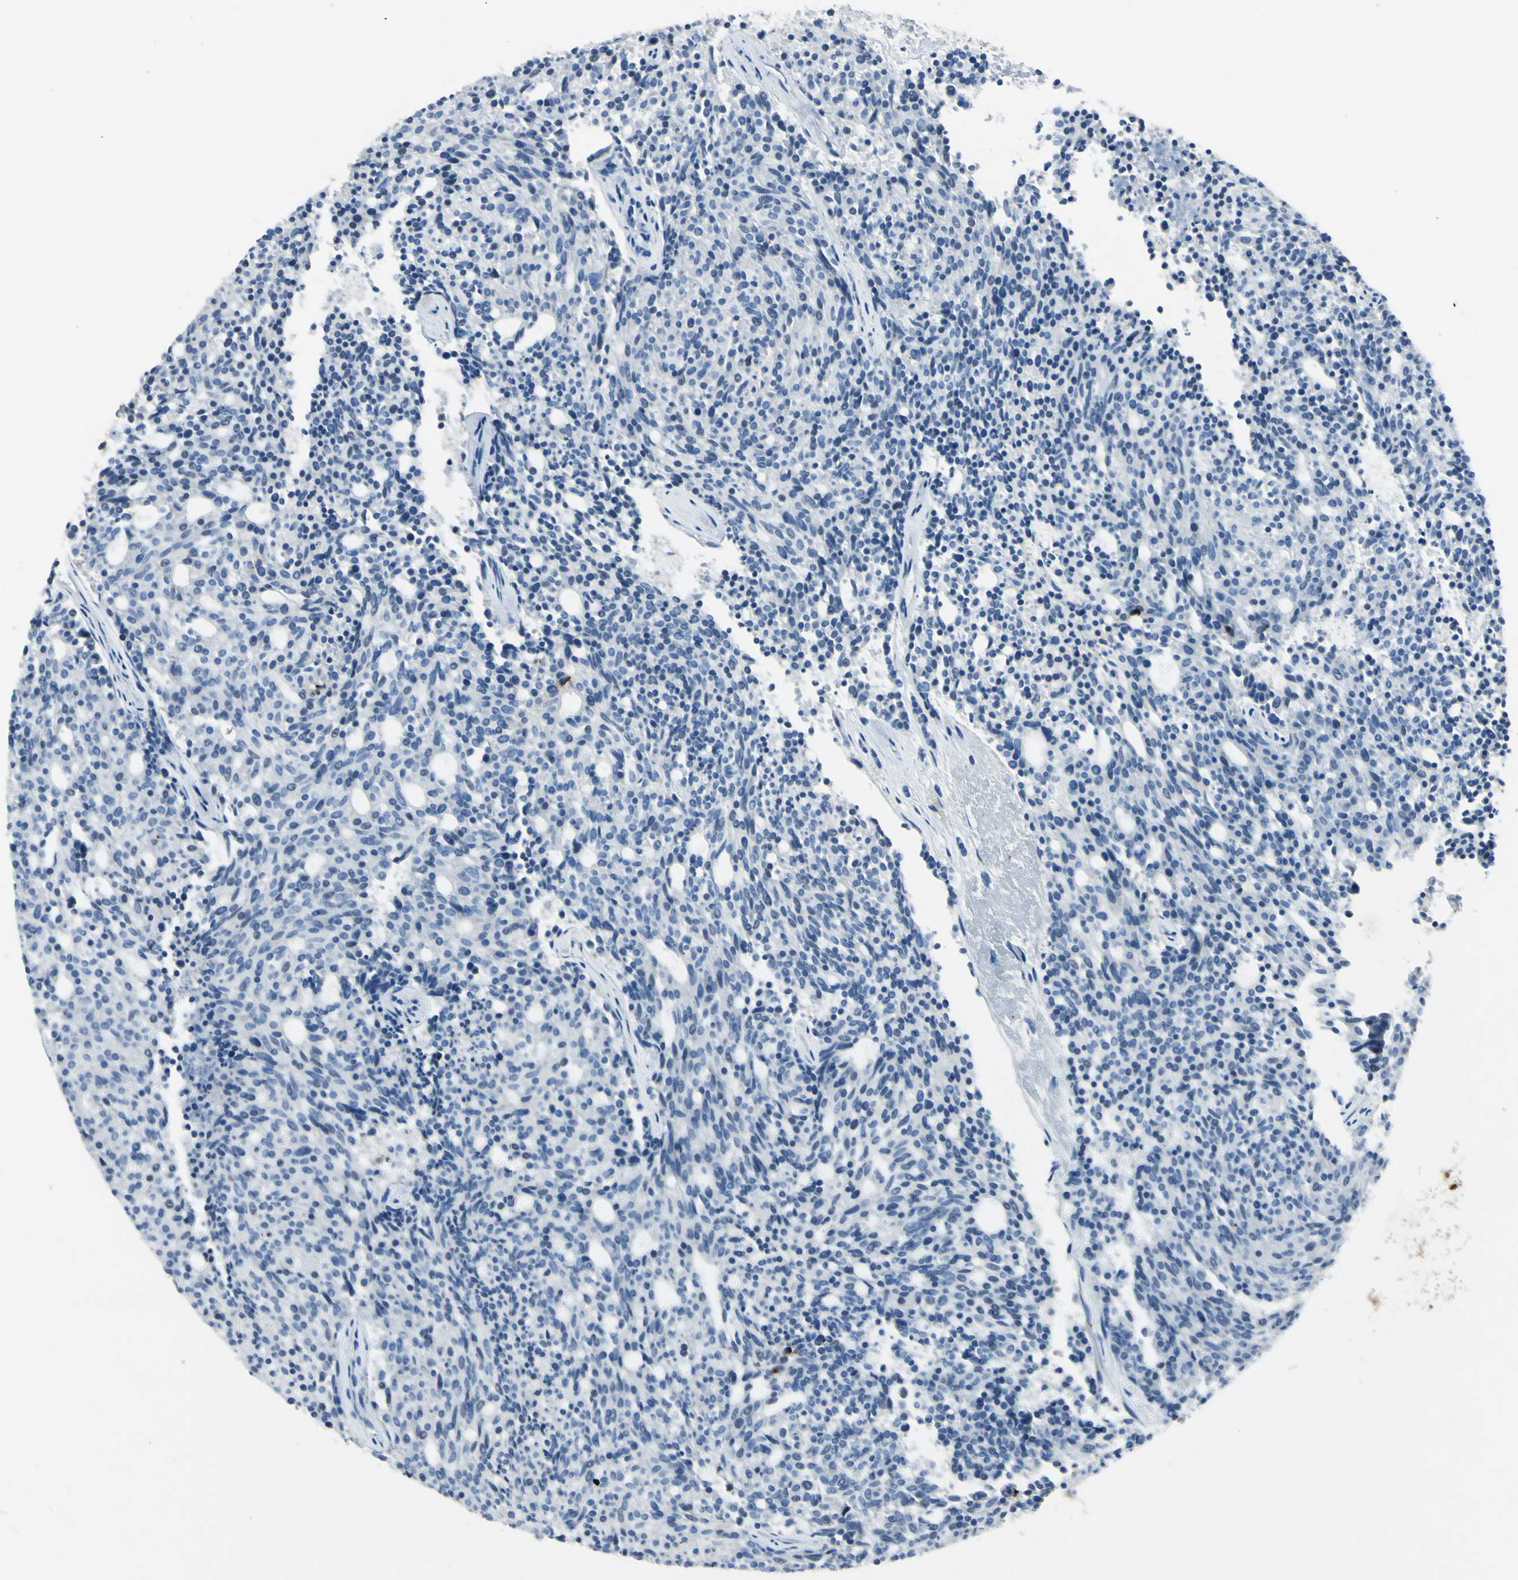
{"staining": {"intensity": "negative", "quantity": "none", "location": "none"}, "tissue": "carcinoid", "cell_type": "Tumor cells", "image_type": "cancer", "snomed": [{"axis": "morphology", "description": "Carcinoid, malignant, NOS"}, {"axis": "topography", "description": "Pancreas"}], "caption": "An immunohistochemistry image of carcinoid is shown. There is no staining in tumor cells of carcinoid.", "gene": "SNAP91", "patient": {"sex": "female", "age": 54}}